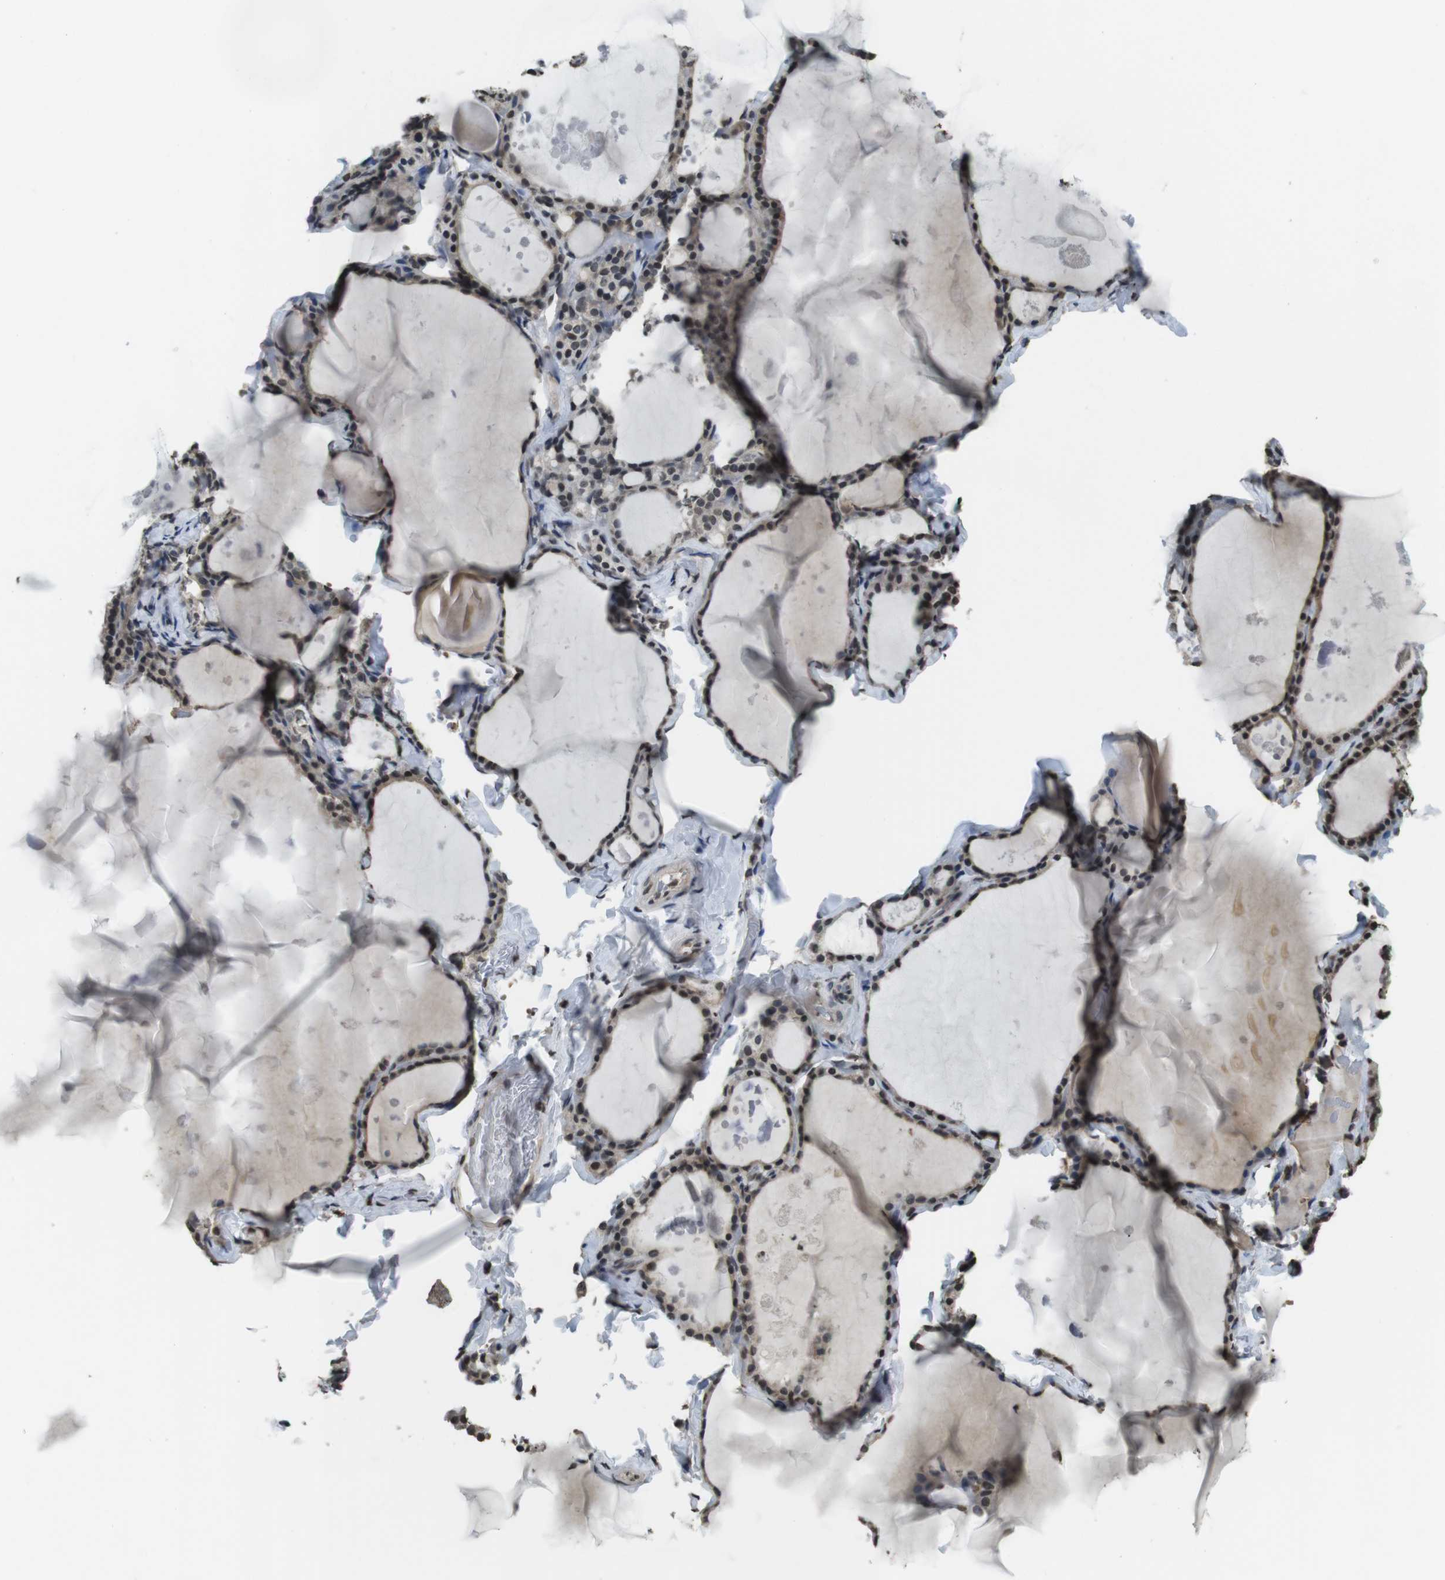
{"staining": {"intensity": "strong", "quantity": "25%-75%", "location": "nuclear"}, "tissue": "thyroid gland", "cell_type": "Glandular cells", "image_type": "normal", "snomed": [{"axis": "morphology", "description": "Normal tissue, NOS"}, {"axis": "topography", "description": "Thyroid gland"}], "caption": "A photomicrograph of human thyroid gland stained for a protein displays strong nuclear brown staining in glandular cells. The staining was performed using DAB to visualize the protein expression in brown, while the nuclei were stained in blue with hematoxylin (Magnification: 20x).", "gene": "MAF", "patient": {"sex": "male", "age": 56}}